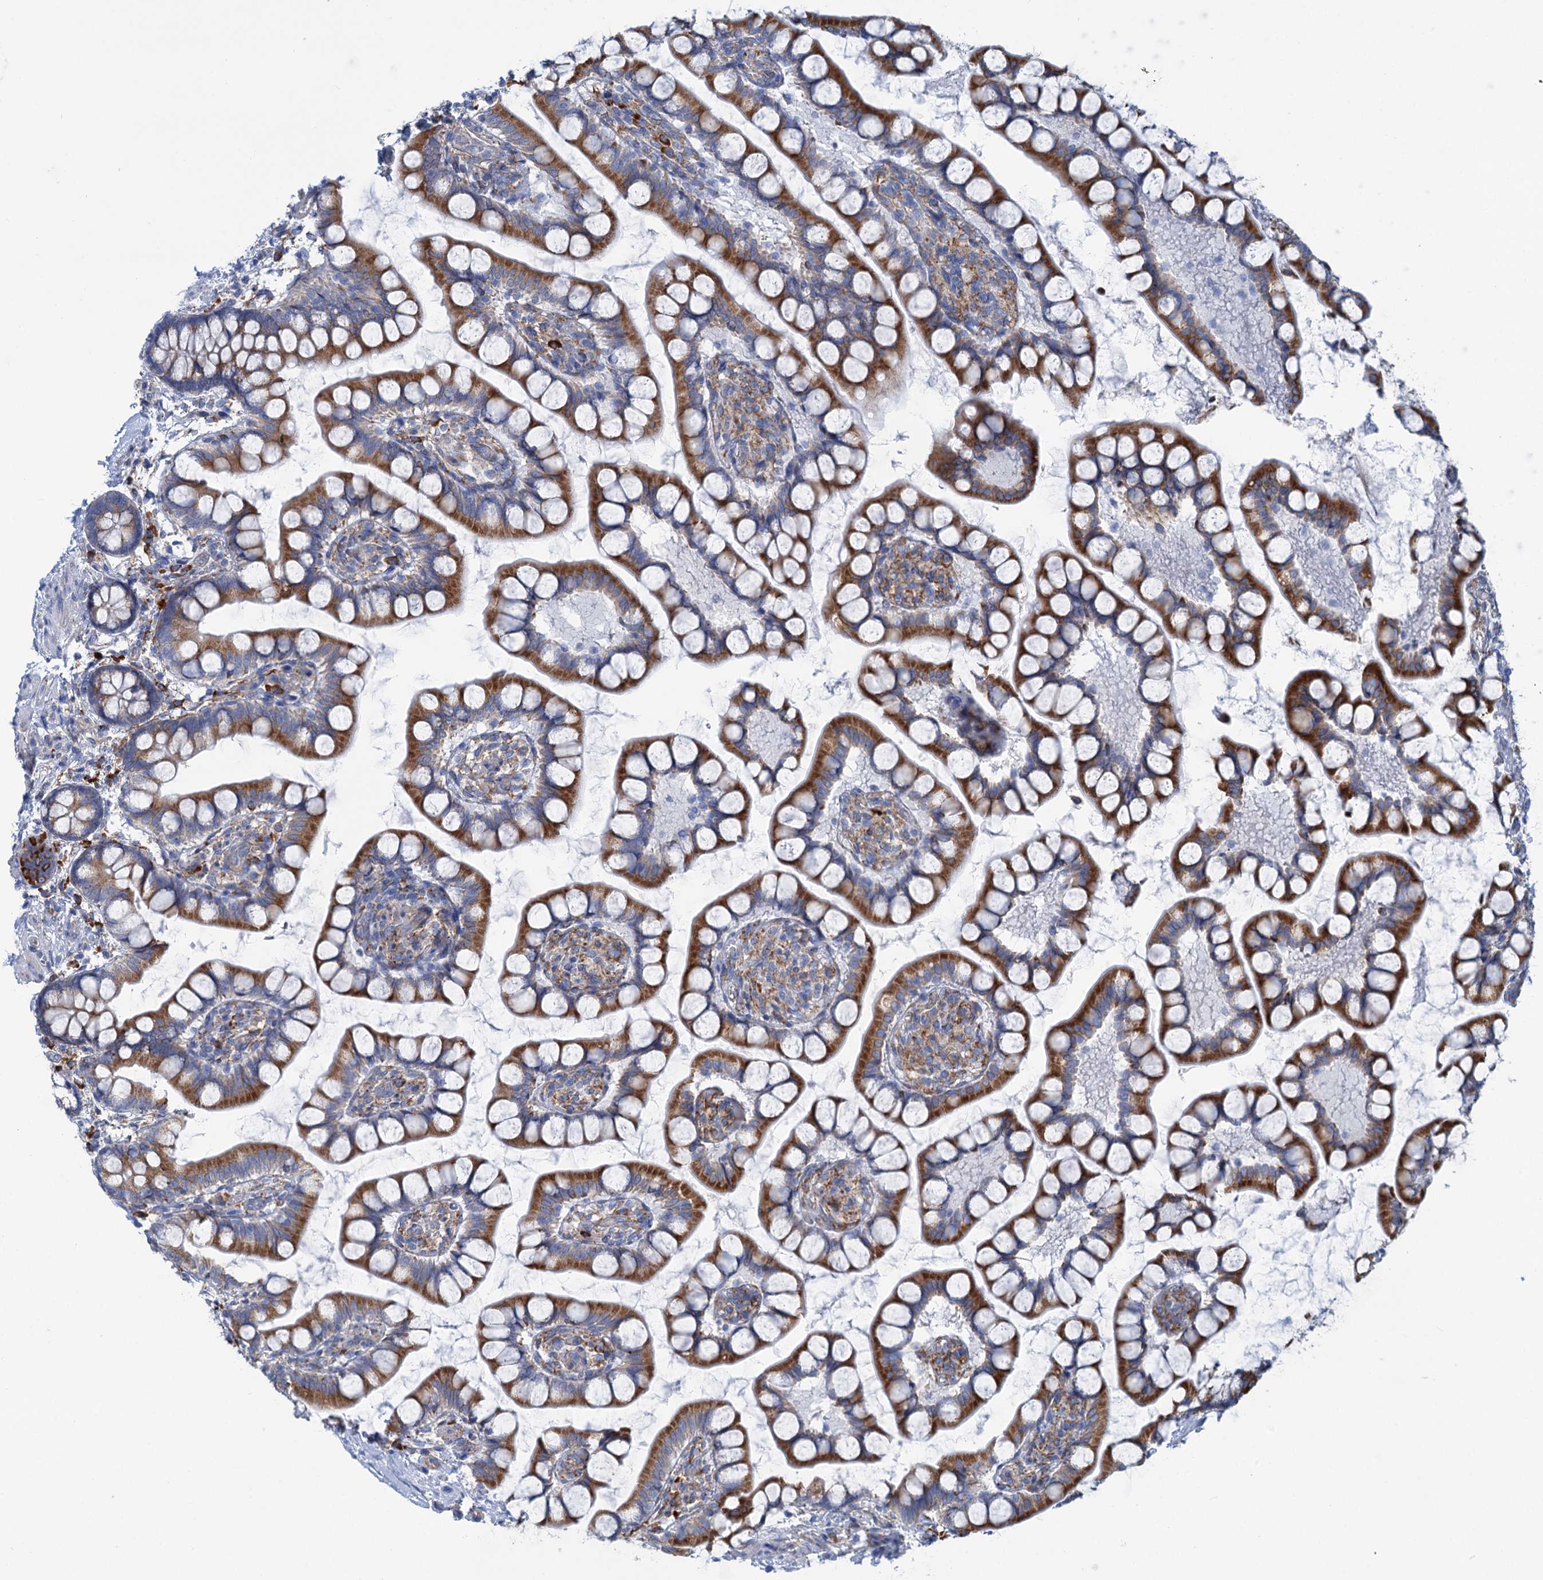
{"staining": {"intensity": "strong", "quantity": ">75%", "location": "cytoplasmic/membranous"}, "tissue": "small intestine", "cell_type": "Glandular cells", "image_type": "normal", "snomed": [{"axis": "morphology", "description": "Normal tissue, NOS"}, {"axis": "topography", "description": "Small intestine"}], "caption": "Glandular cells display high levels of strong cytoplasmic/membranous staining in approximately >75% of cells in unremarkable human small intestine.", "gene": "SHE", "patient": {"sex": "male", "age": 52}}